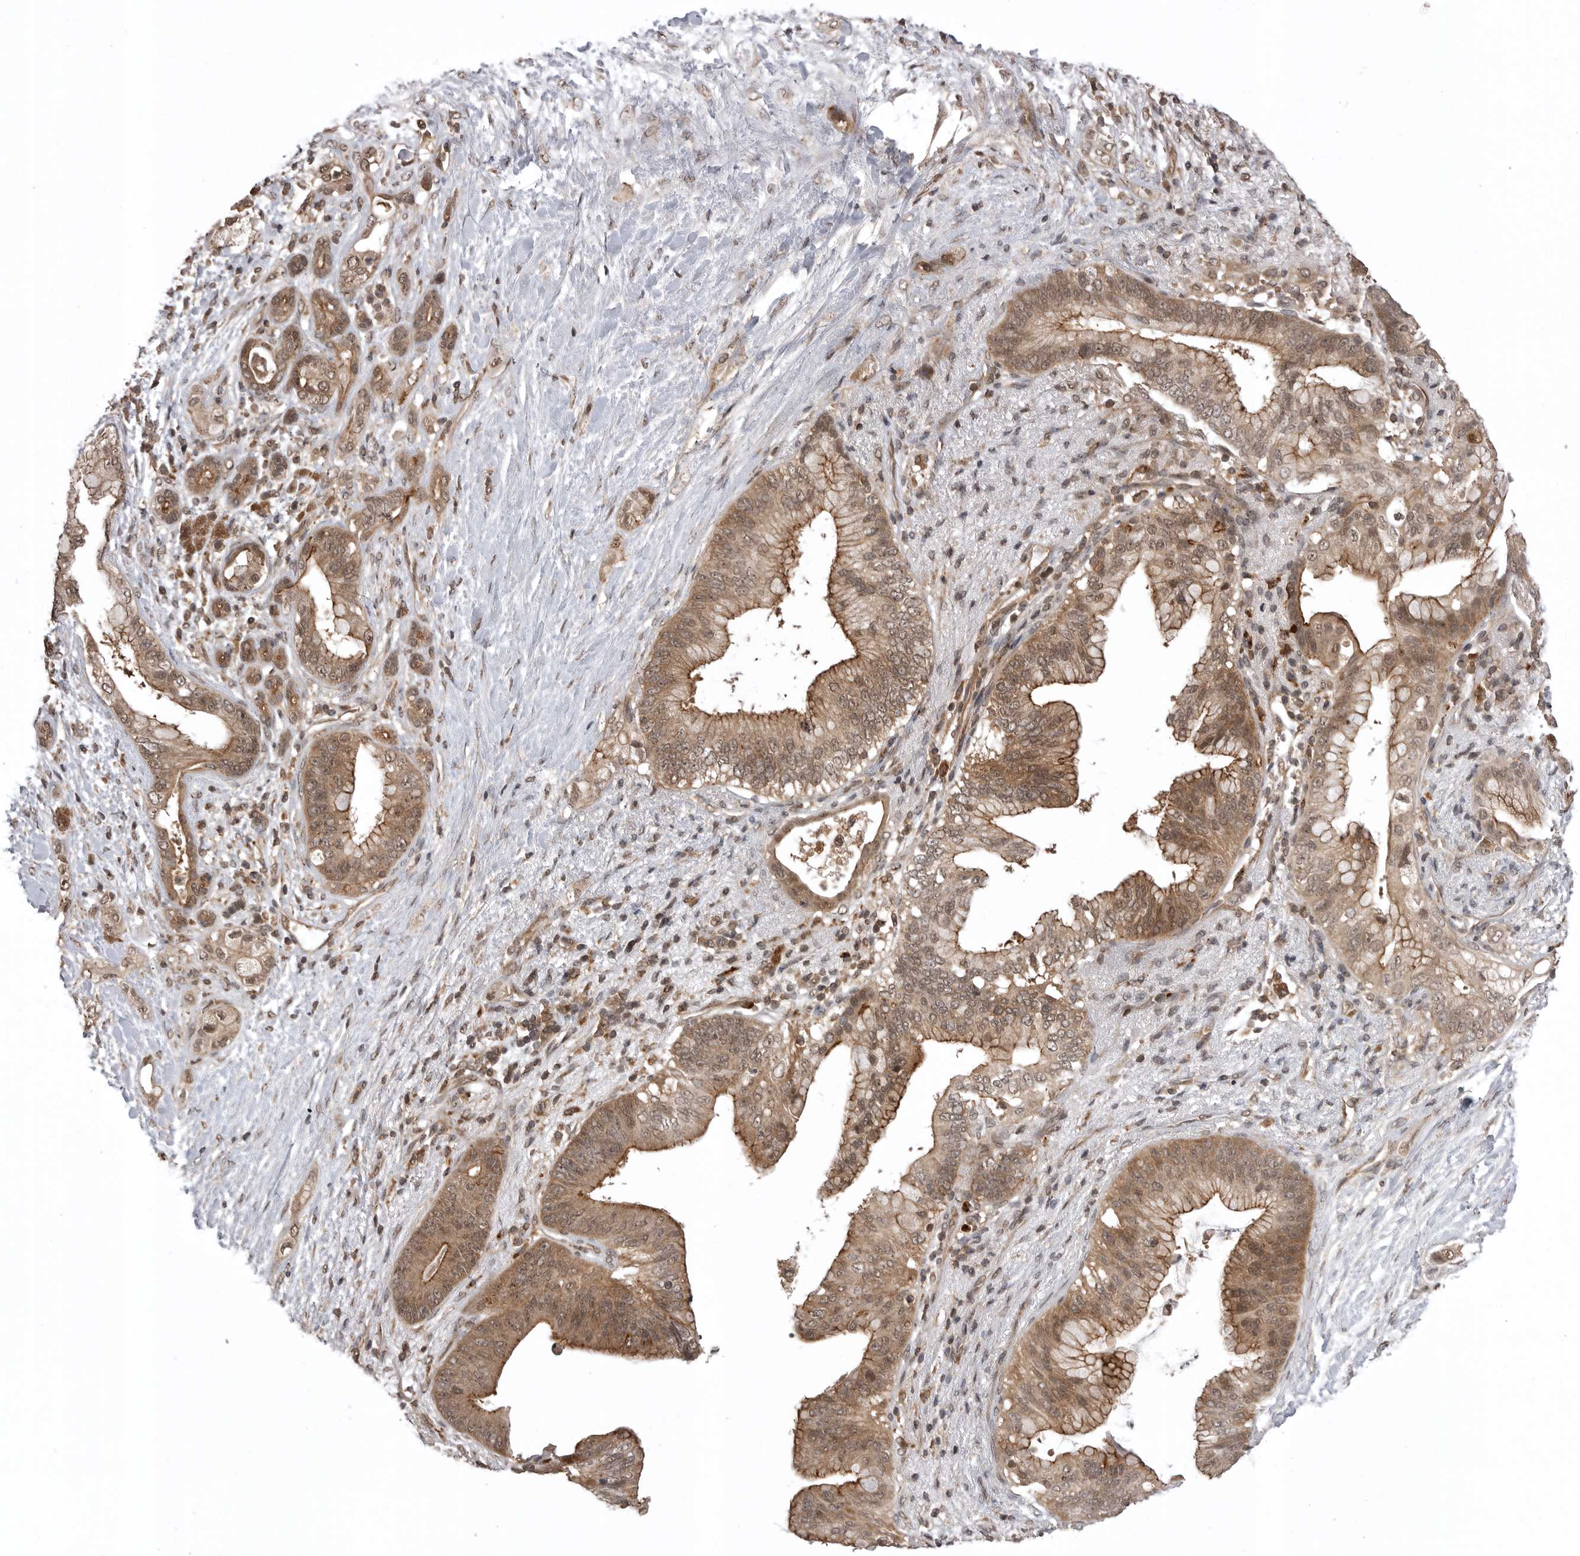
{"staining": {"intensity": "moderate", "quantity": ">75%", "location": "cytoplasmic/membranous,nuclear"}, "tissue": "pancreatic cancer", "cell_type": "Tumor cells", "image_type": "cancer", "snomed": [{"axis": "morphology", "description": "Adenocarcinoma, NOS"}, {"axis": "topography", "description": "Pancreas"}], "caption": "Pancreatic cancer stained with IHC demonstrates moderate cytoplasmic/membranous and nuclear staining in about >75% of tumor cells.", "gene": "AOAH", "patient": {"sex": "male", "age": 53}}